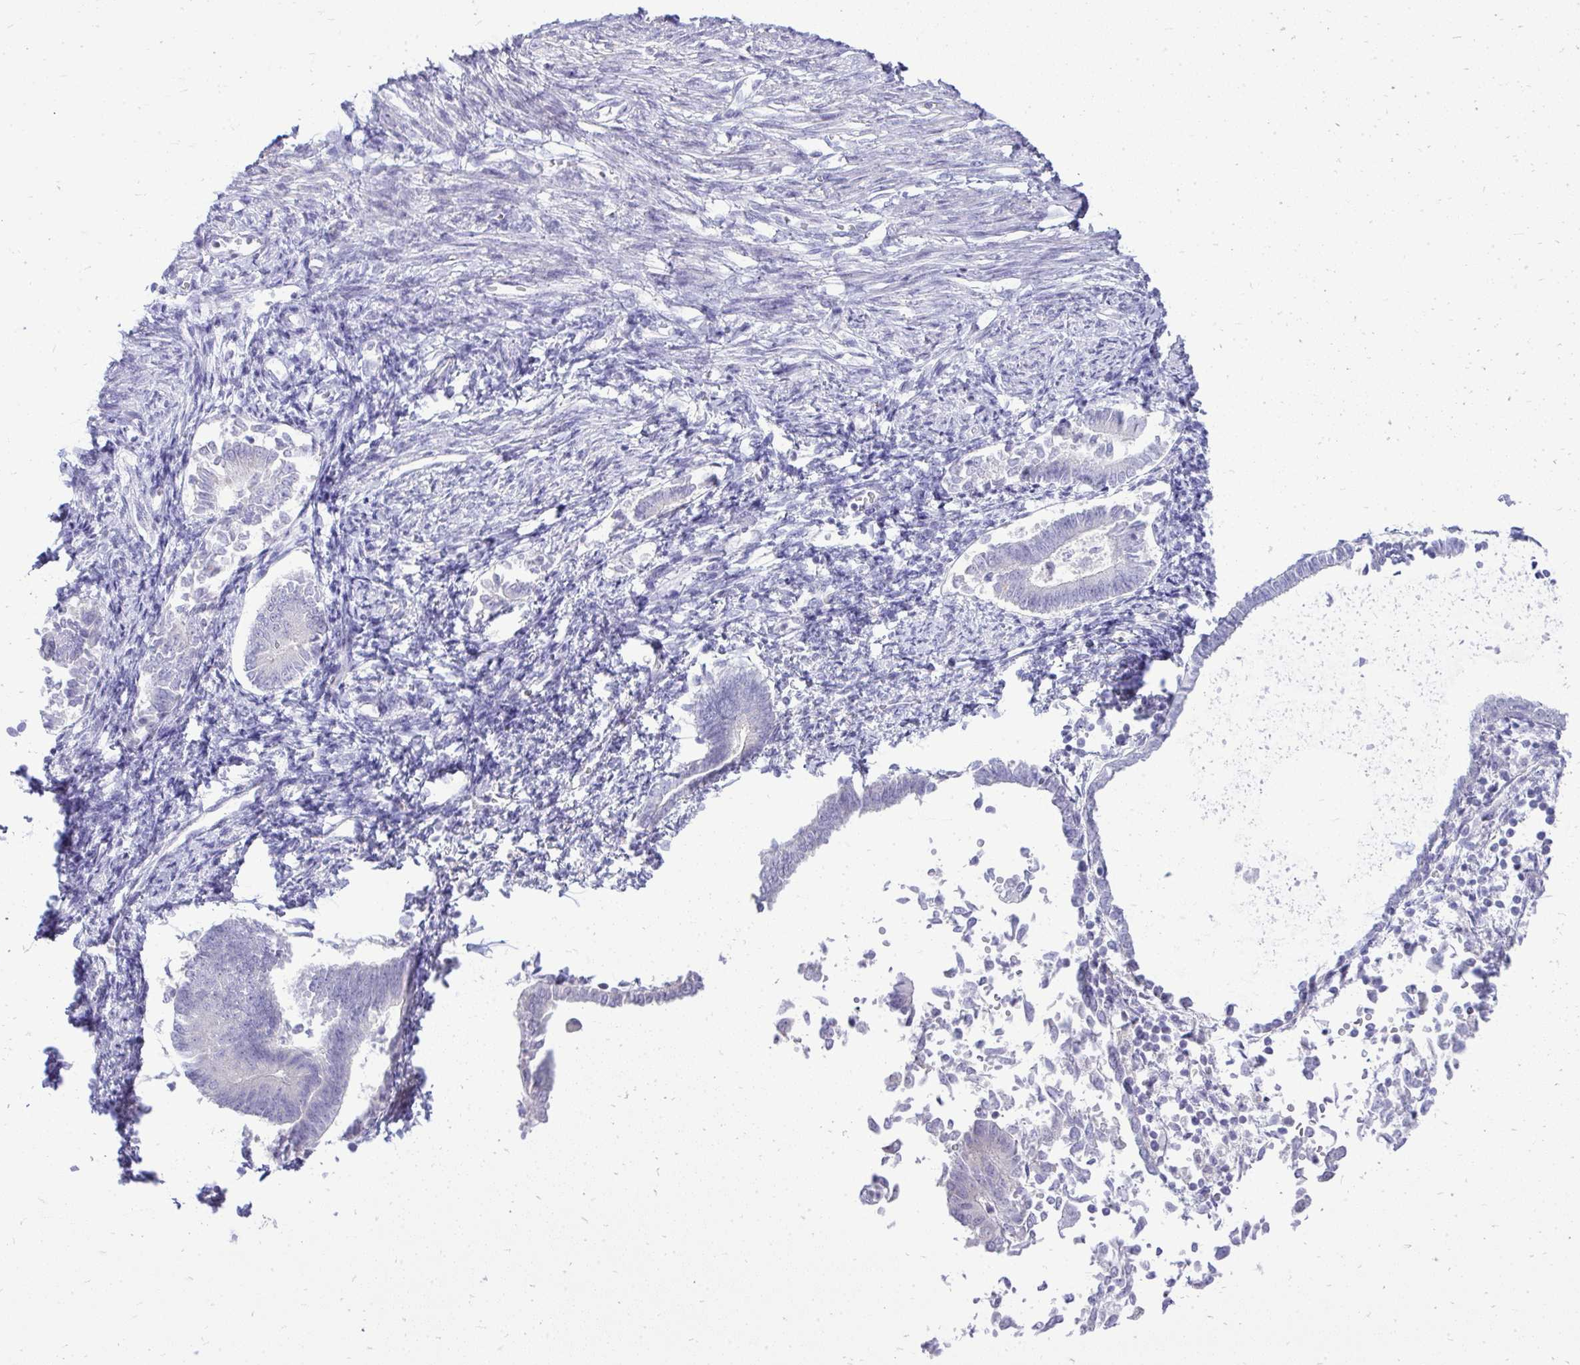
{"staining": {"intensity": "negative", "quantity": "none", "location": "none"}, "tissue": "endometrial cancer", "cell_type": "Tumor cells", "image_type": "cancer", "snomed": [{"axis": "morphology", "description": "Adenocarcinoma, NOS"}, {"axis": "topography", "description": "Endometrium"}], "caption": "This is a image of immunohistochemistry (IHC) staining of endometrial adenocarcinoma, which shows no staining in tumor cells.", "gene": "OR8D1", "patient": {"sex": "female", "age": 65}}